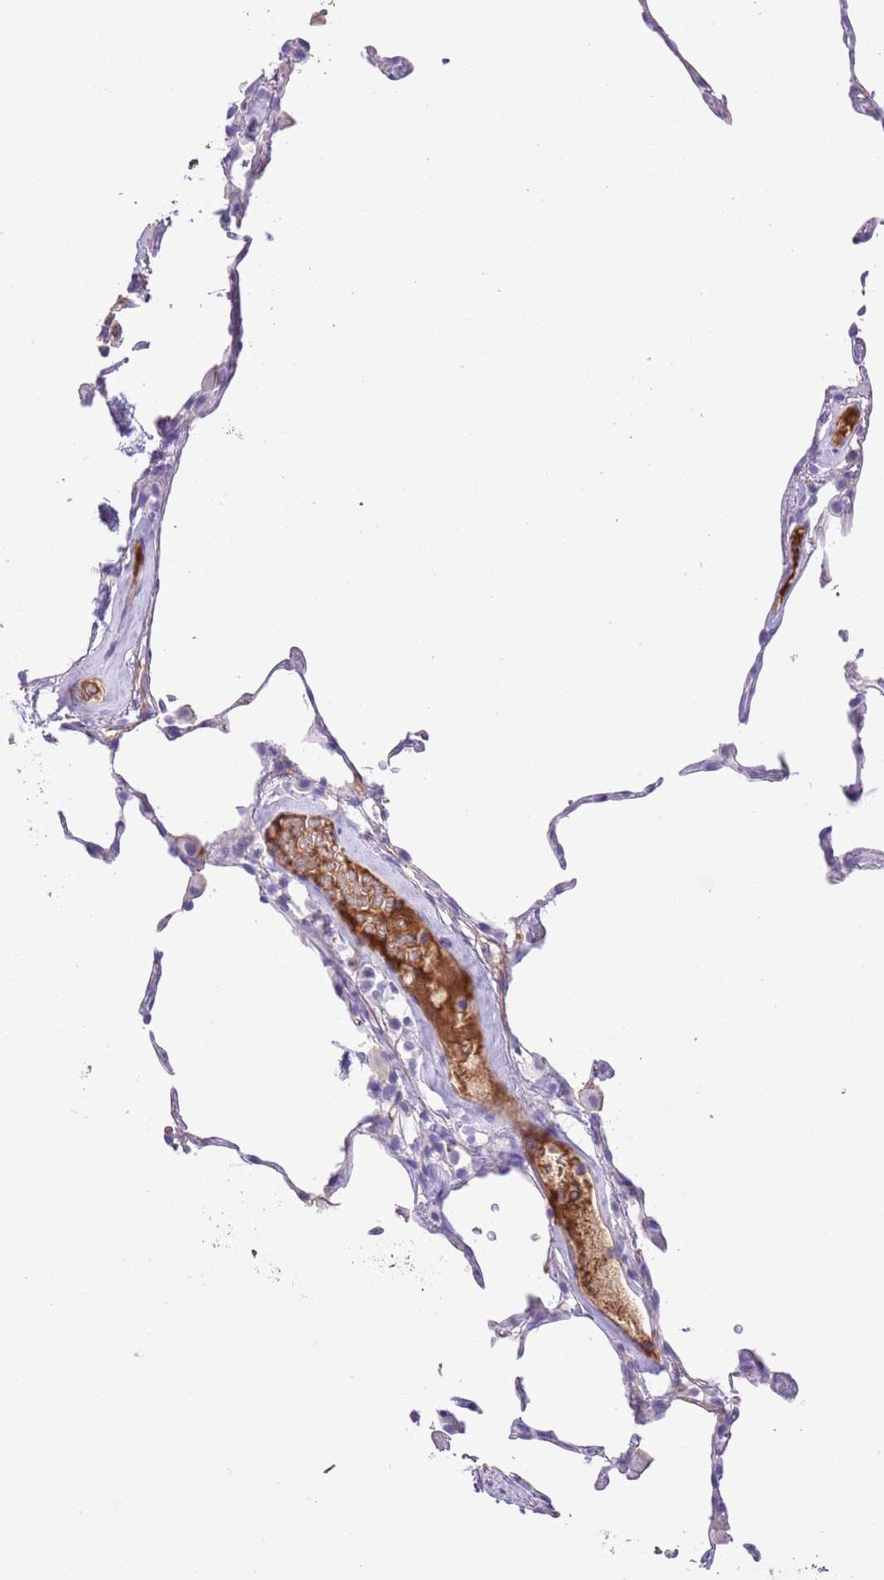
{"staining": {"intensity": "negative", "quantity": "none", "location": "none"}, "tissue": "lung", "cell_type": "Alveolar cells", "image_type": "normal", "snomed": [{"axis": "morphology", "description": "Normal tissue, NOS"}, {"axis": "topography", "description": "Lung"}], "caption": "There is no significant positivity in alveolar cells of lung. The staining was performed using DAB (3,3'-diaminobenzidine) to visualize the protein expression in brown, while the nuclei were stained in blue with hematoxylin (Magnification: 20x).", "gene": "IGF1", "patient": {"sex": "female", "age": 57}}